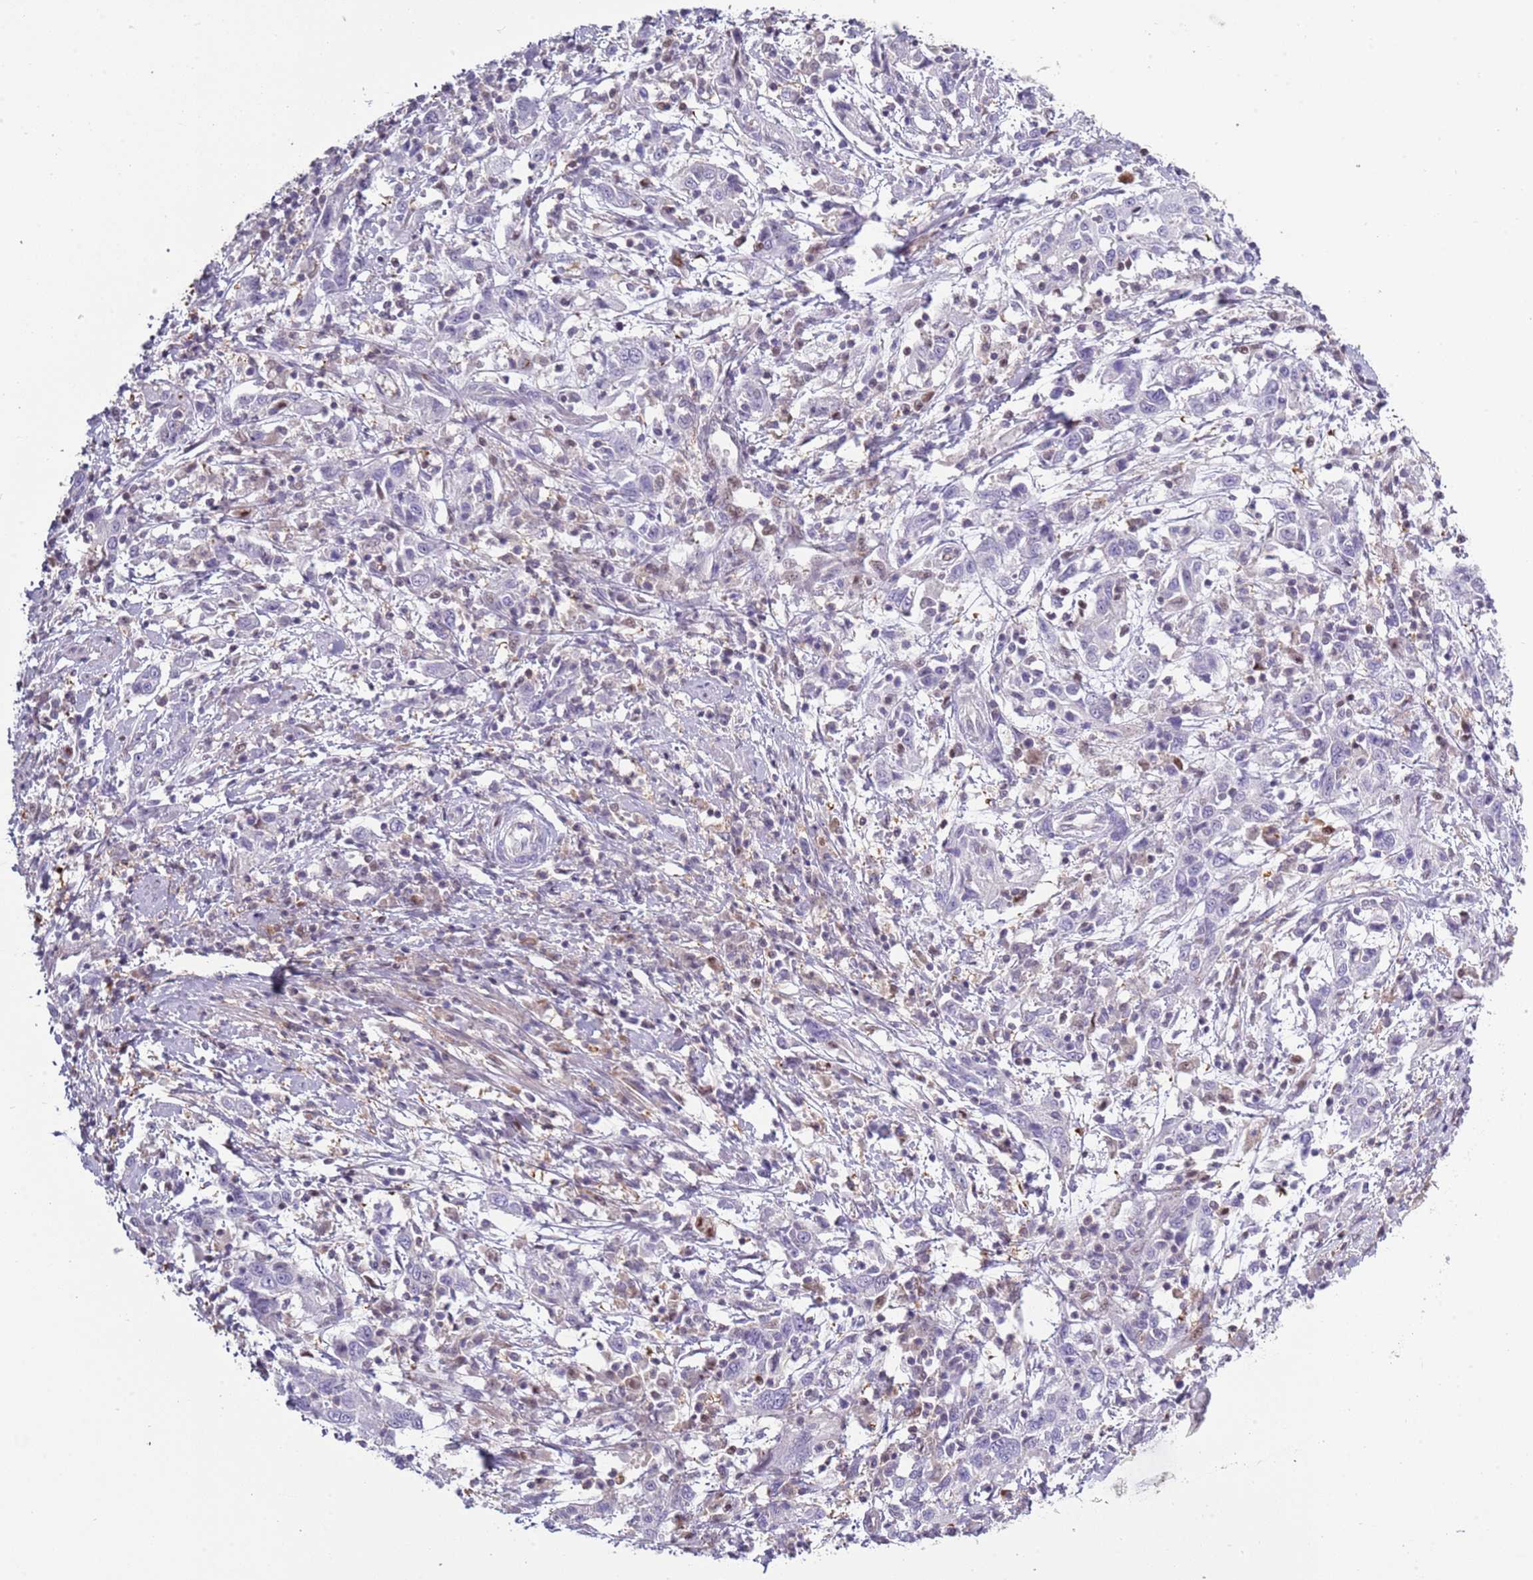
{"staining": {"intensity": "negative", "quantity": "none", "location": "none"}, "tissue": "cervical cancer", "cell_type": "Tumor cells", "image_type": "cancer", "snomed": [{"axis": "morphology", "description": "Squamous cell carcinoma, NOS"}, {"axis": "topography", "description": "Cervix"}], "caption": "High magnification brightfield microscopy of cervical cancer (squamous cell carcinoma) stained with DAB (brown) and counterstained with hematoxylin (blue): tumor cells show no significant expression. The staining was performed using DAB to visualize the protein expression in brown, while the nuclei were stained in blue with hematoxylin (Magnification: 20x).", "gene": "NBPF6", "patient": {"sex": "female", "age": 46}}